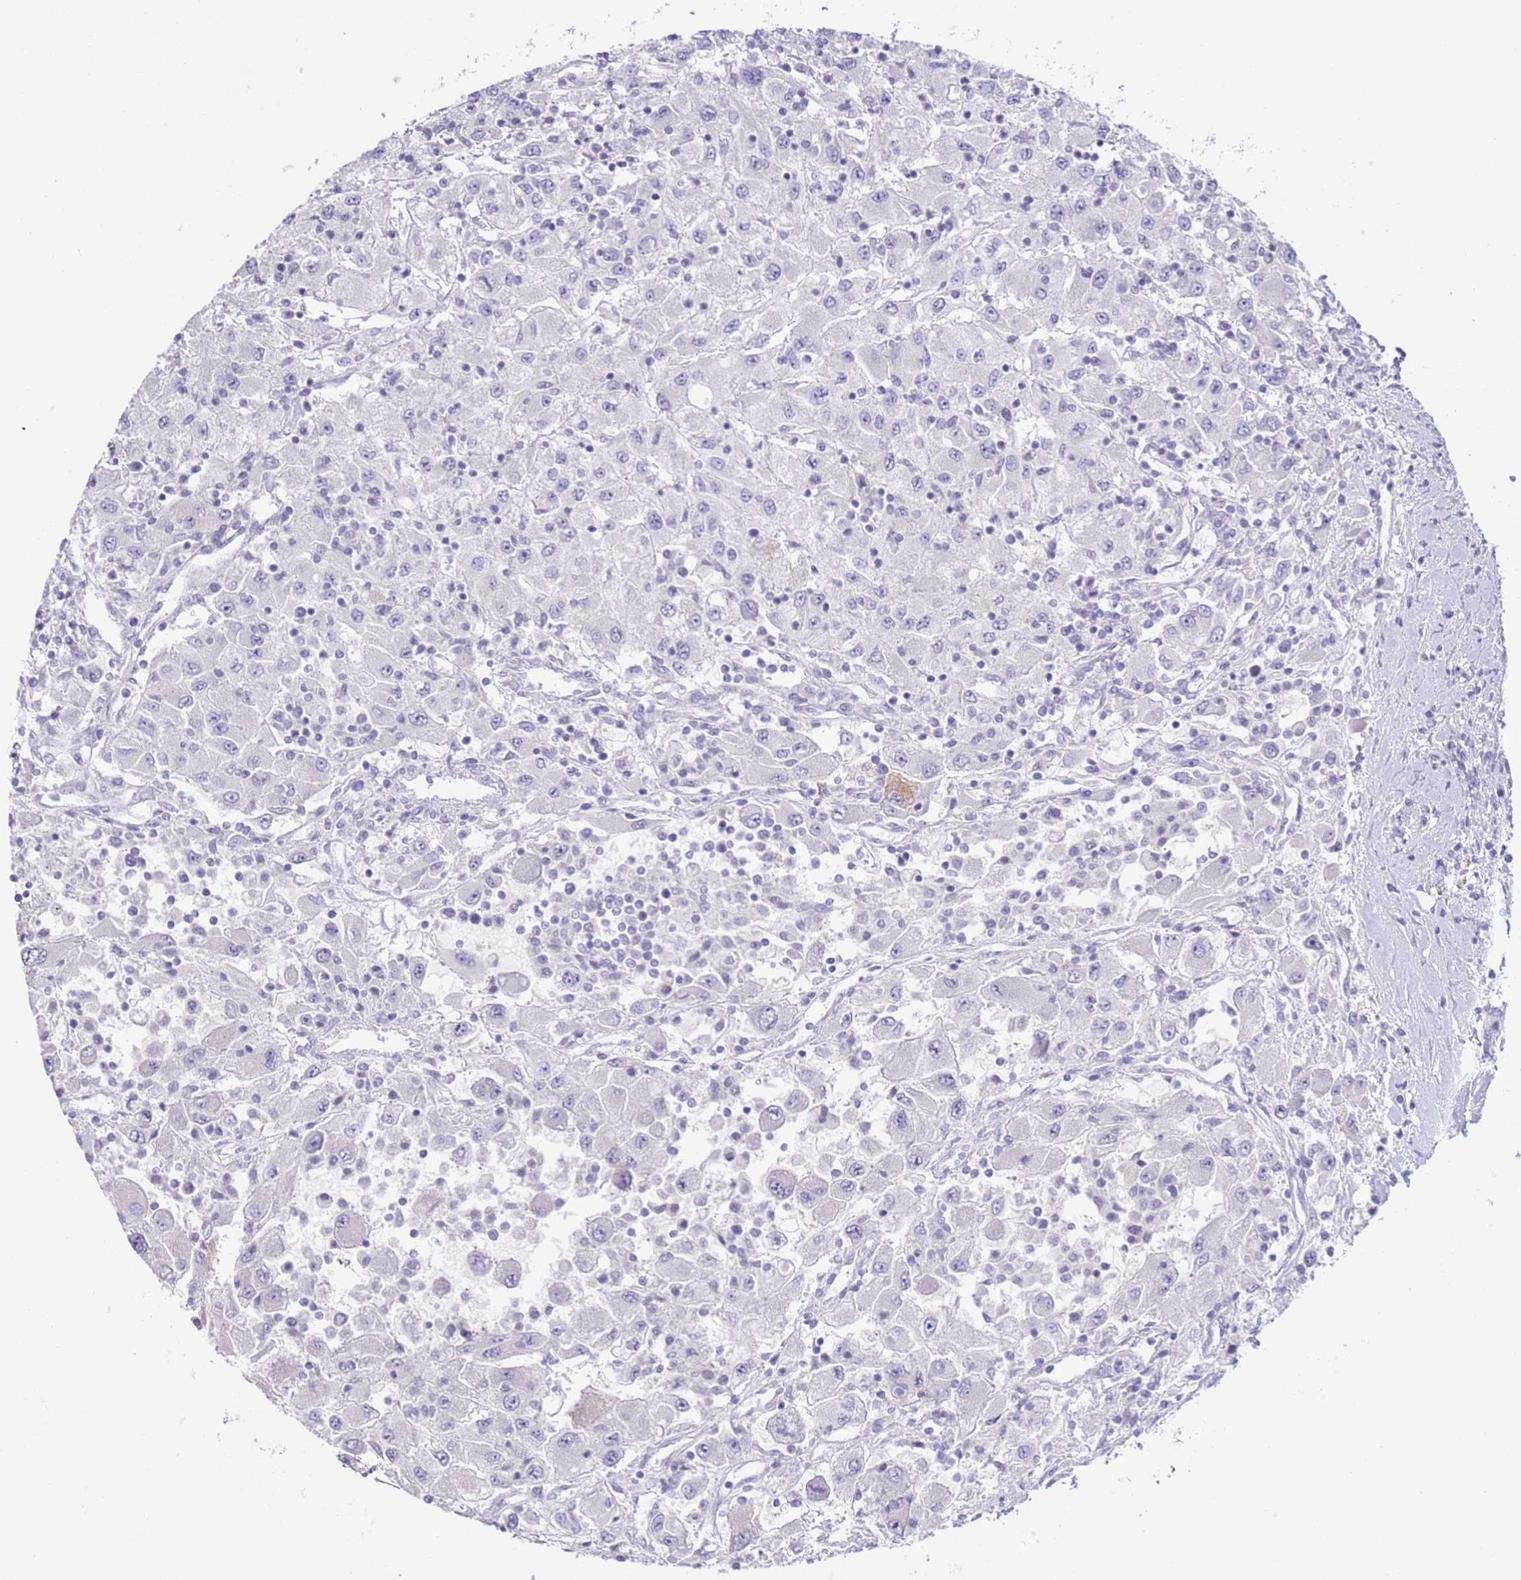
{"staining": {"intensity": "negative", "quantity": "none", "location": "none"}, "tissue": "renal cancer", "cell_type": "Tumor cells", "image_type": "cancer", "snomed": [{"axis": "morphology", "description": "Adenocarcinoma, NOS"}, {"axis": "topography", "description": "Kidney"}], "caption": "A photomicrograph of adenocarcinoma (renal) stained for a protein exhibits no brown staining in tumor cells.", "gene": "NPAP1", "patient": {"sex": "female", "age": 67}}